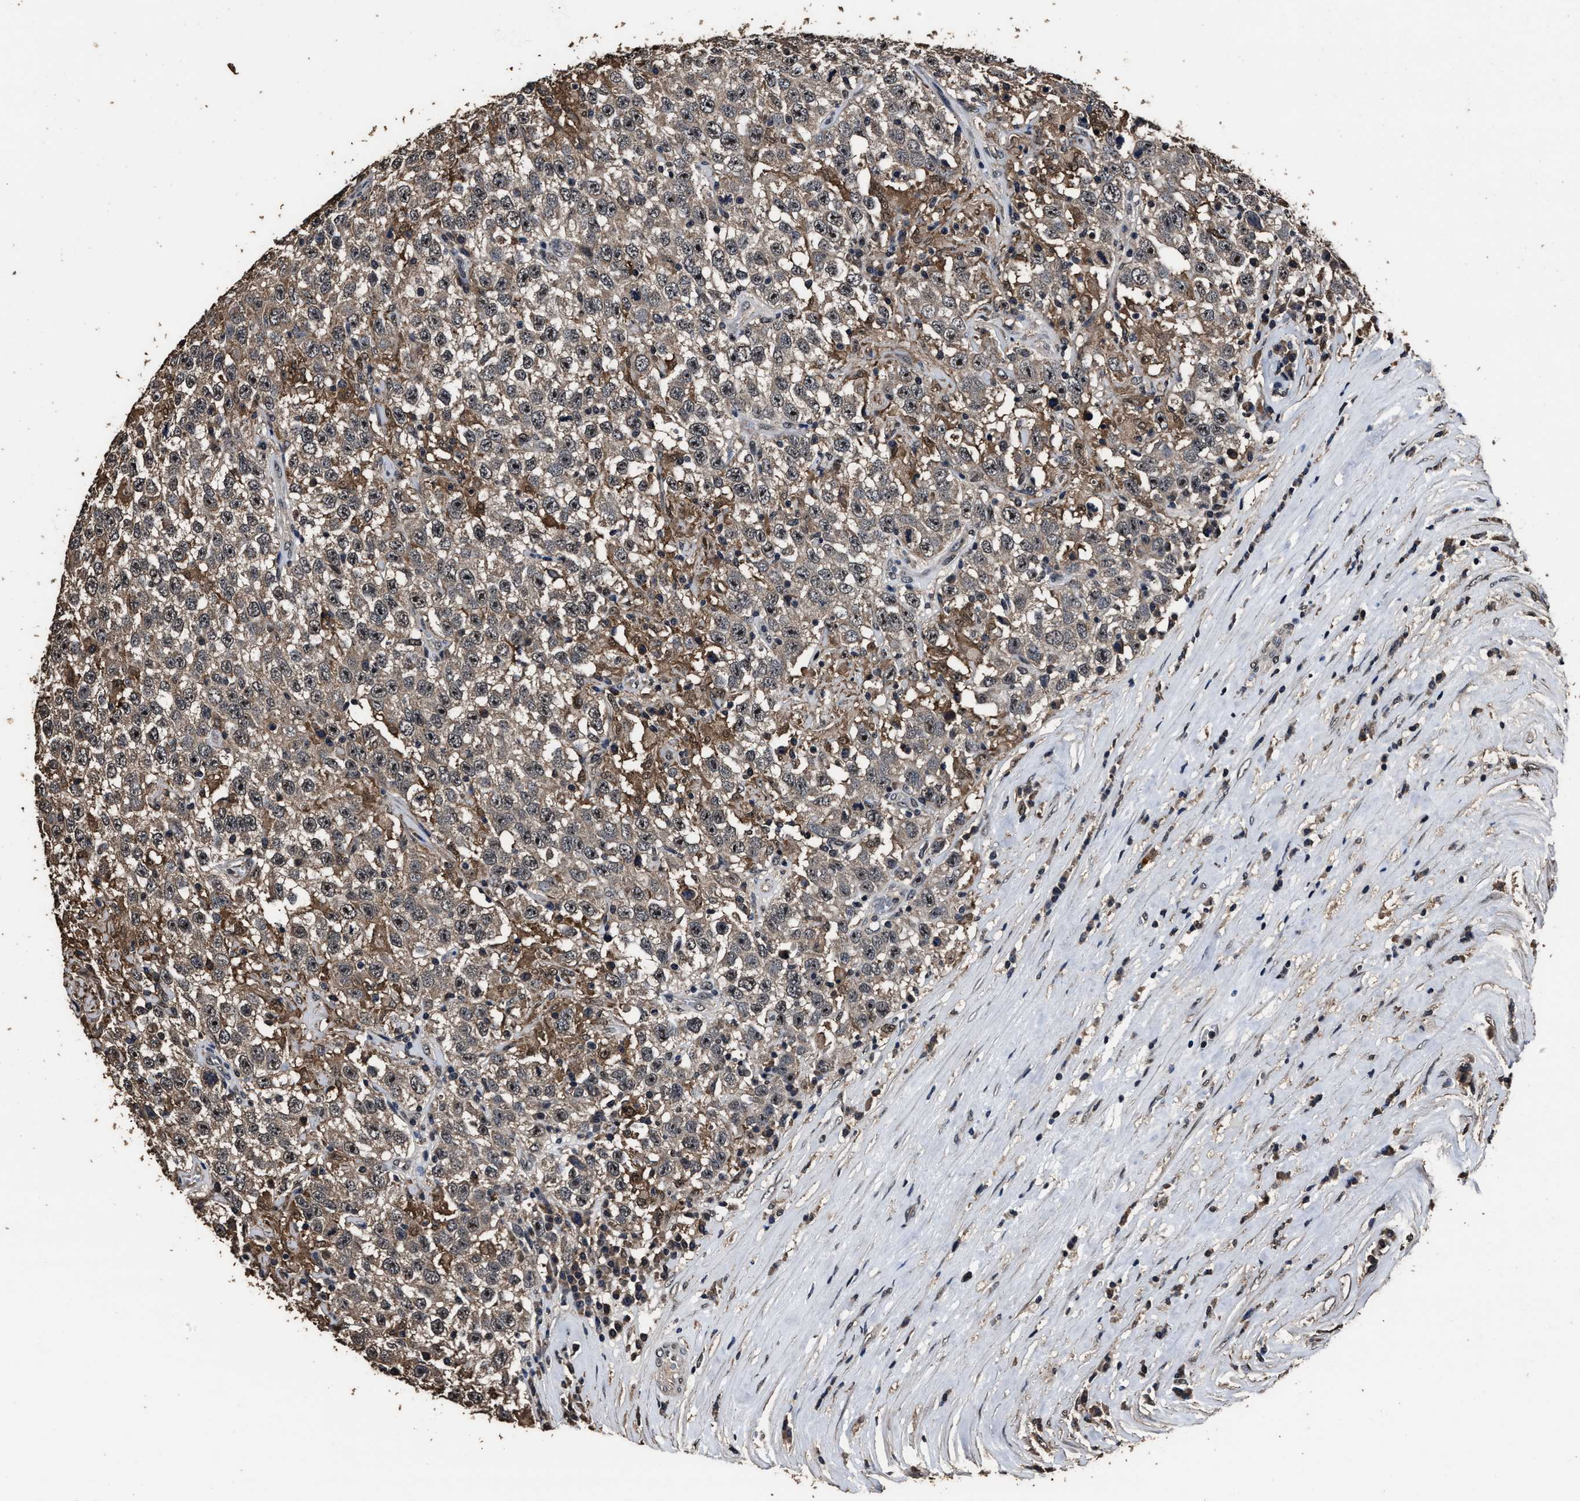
{"staining": {"intensity": "weak", "quantity": ">75%", "location": "cytoplasmic/membranous"}, "tissue": "testis cancer", "cell_type": "Tumor cells", "image_type": "cancer", "snomed": [{"axis": "morphology", "description": "Seminoma, NOS"}, {"axis": "topography", "description": "Testis"}], "caption": "Immunohistochemistry (IHC) histopathology image of neoplastic tissue: seminoma (testis) stained using immunohistochemistry exhibits low levels of weak protein expression localized specifically in the cytoplasmic/membranous of tumor cells, appearing as a cytoplasmic/membranous brown color.", "gene": "RSBN1L", "patient": {"sex": "male", "age": 41}}